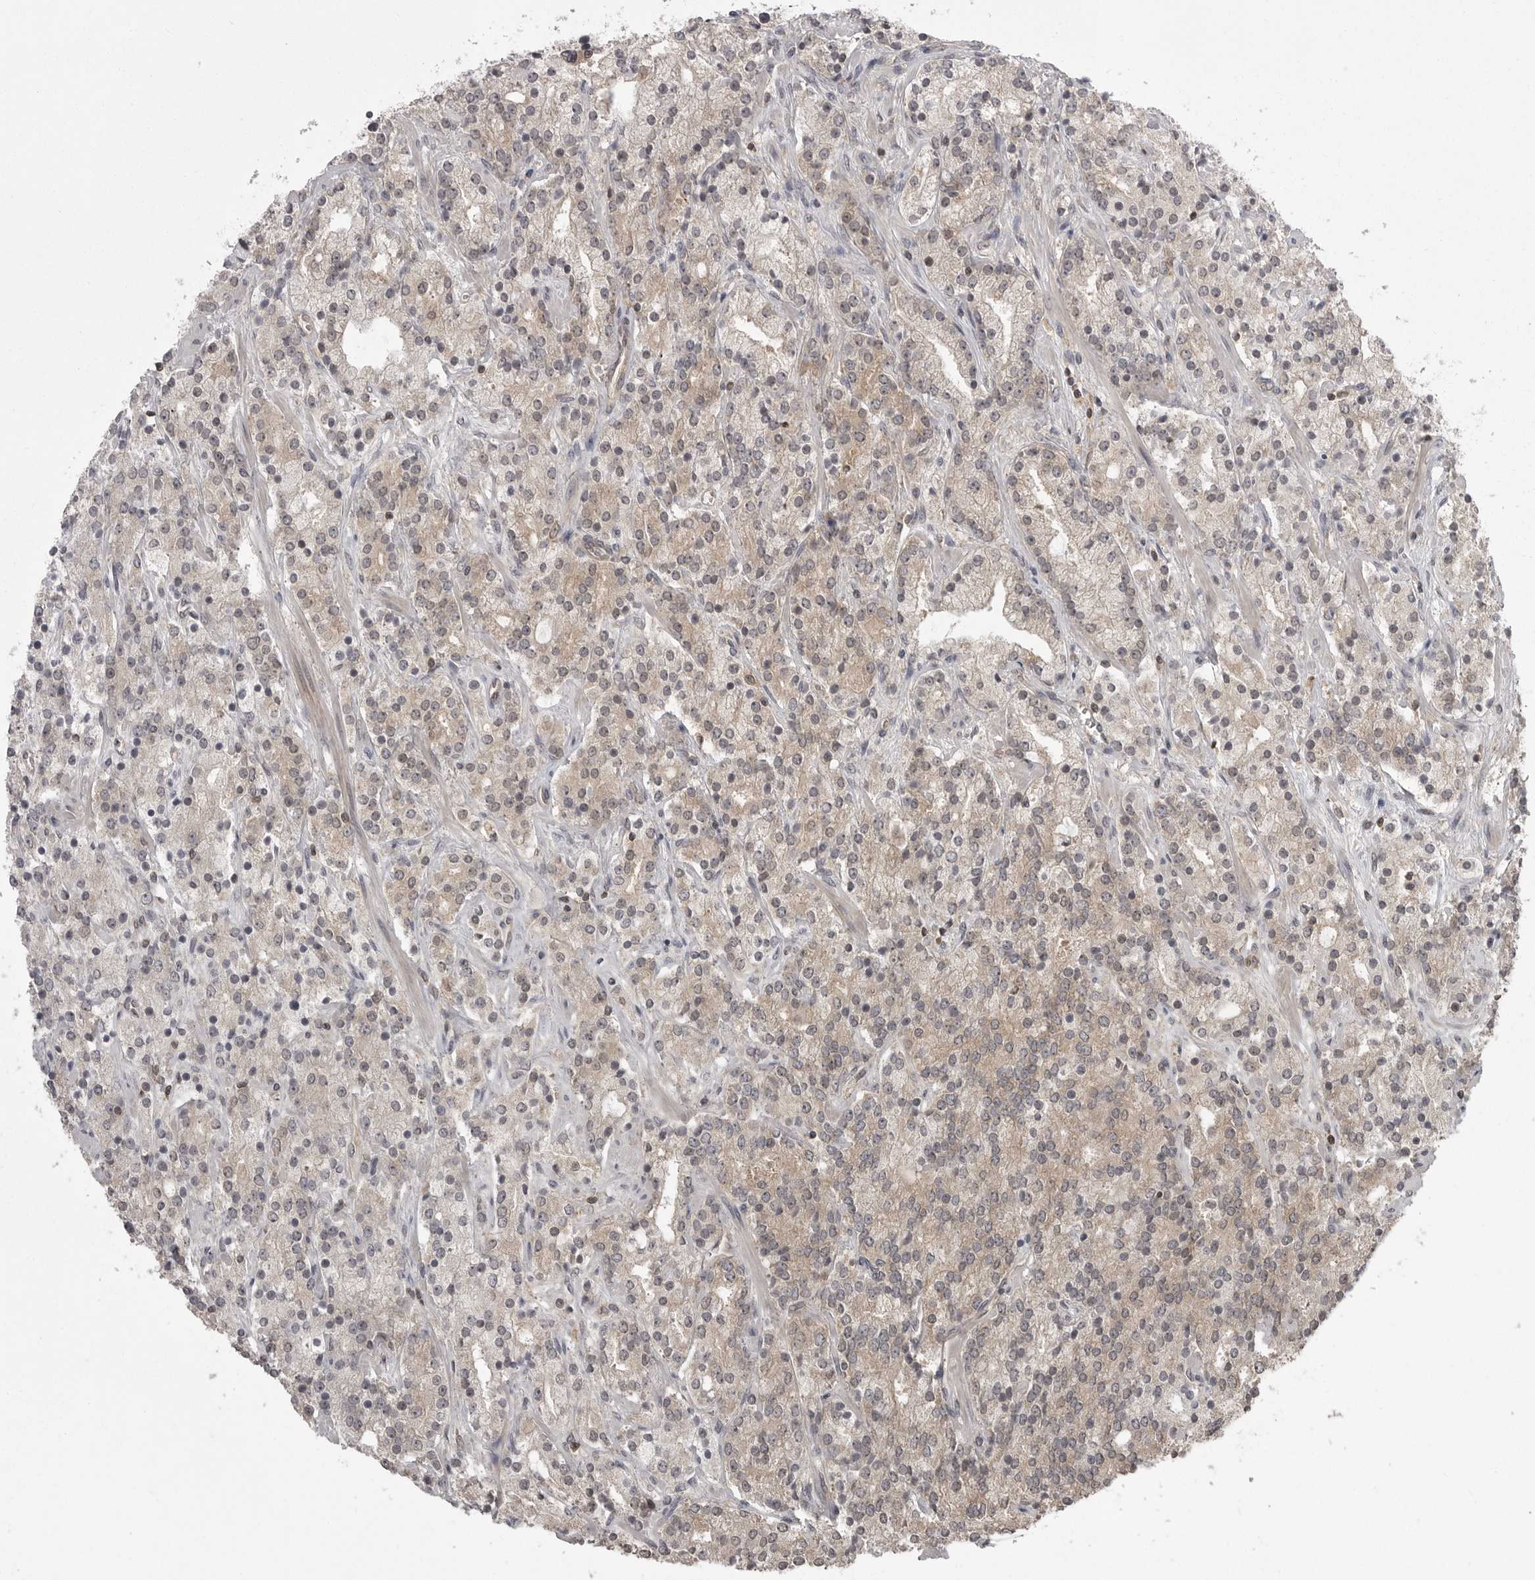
{"staining": {"intensity": "weak", "quantity": "25%-75%", "location": "cytoplasmic/membranous"}, "tissue": "prostate cancer", "cell_type": "Tumor cells", "image_type": "cancer", "snomed": [{"axis": "morphology", "description": "Adenocarcinoma, High grade"}, {"axis": "topography", "description": "Prostate"}], "caption": "Immunohistochemical staining of human adenocarcinoma (high-grade) (prostate) shows low levels of weak cytoplasmic/membranous protein expression in about 25%-75% of tumor cells.", "gene": "STK24", "patient": {"sex": "male", "age": 71}}